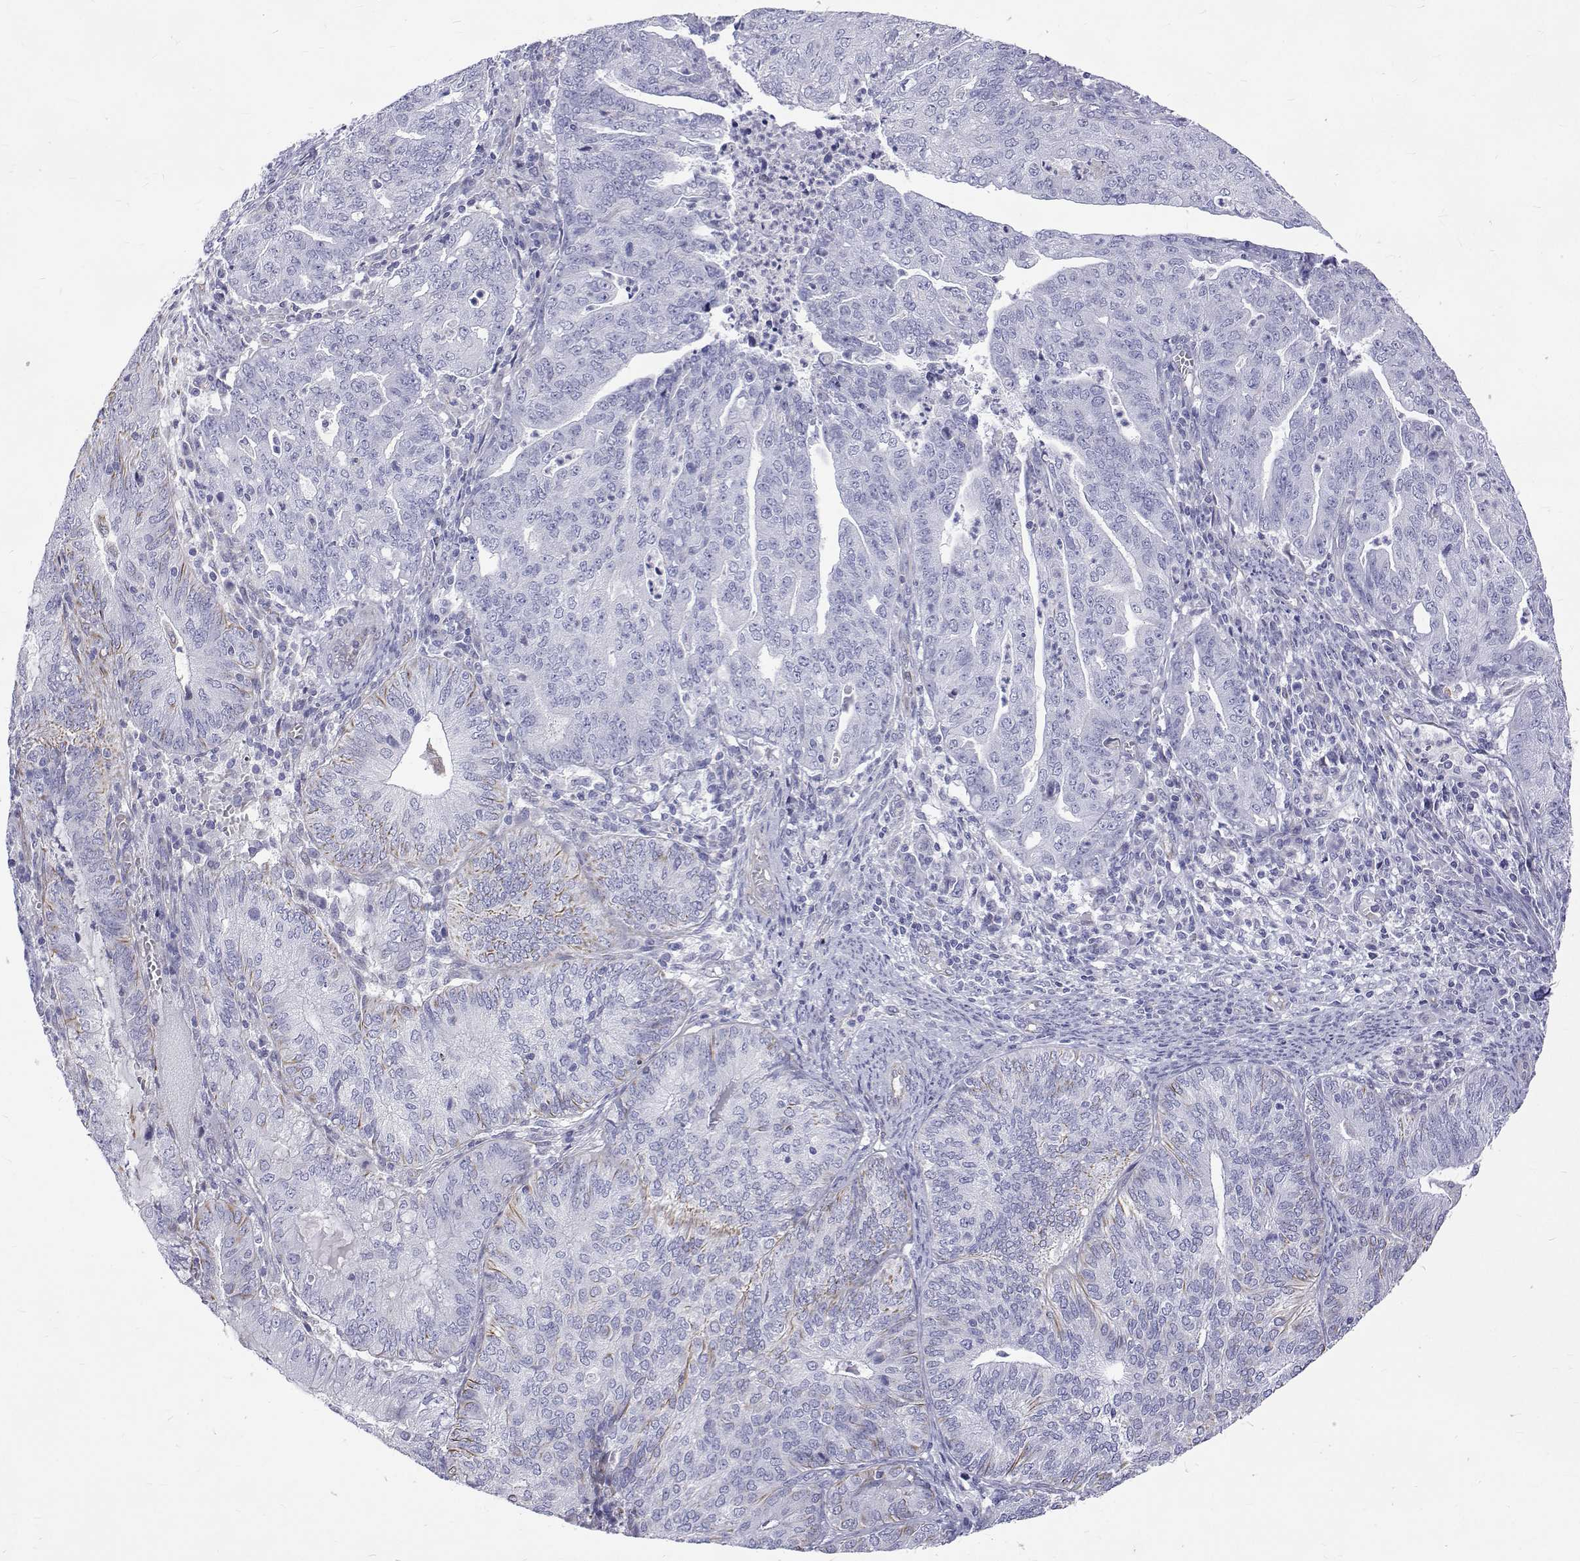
{"staining": {"intensity": "negative", "quantity": "none", "location": "none"}, "tissue": "endometrial cancer", "cell_type": "Tumor cells", "image_type": "cancer", "snomed": [{"axis": "morphology", "description": "Adenocarcinoma, NOS"}, {"axis": "topography", "description": "Endometrium"}], "caption": "The immunohistochemistry image has no significant staining in tumor cells of endometrial adenocarcinoma tissue.", "gene": "OPRPN", "patient": {"sex": "female", "age": 82}}